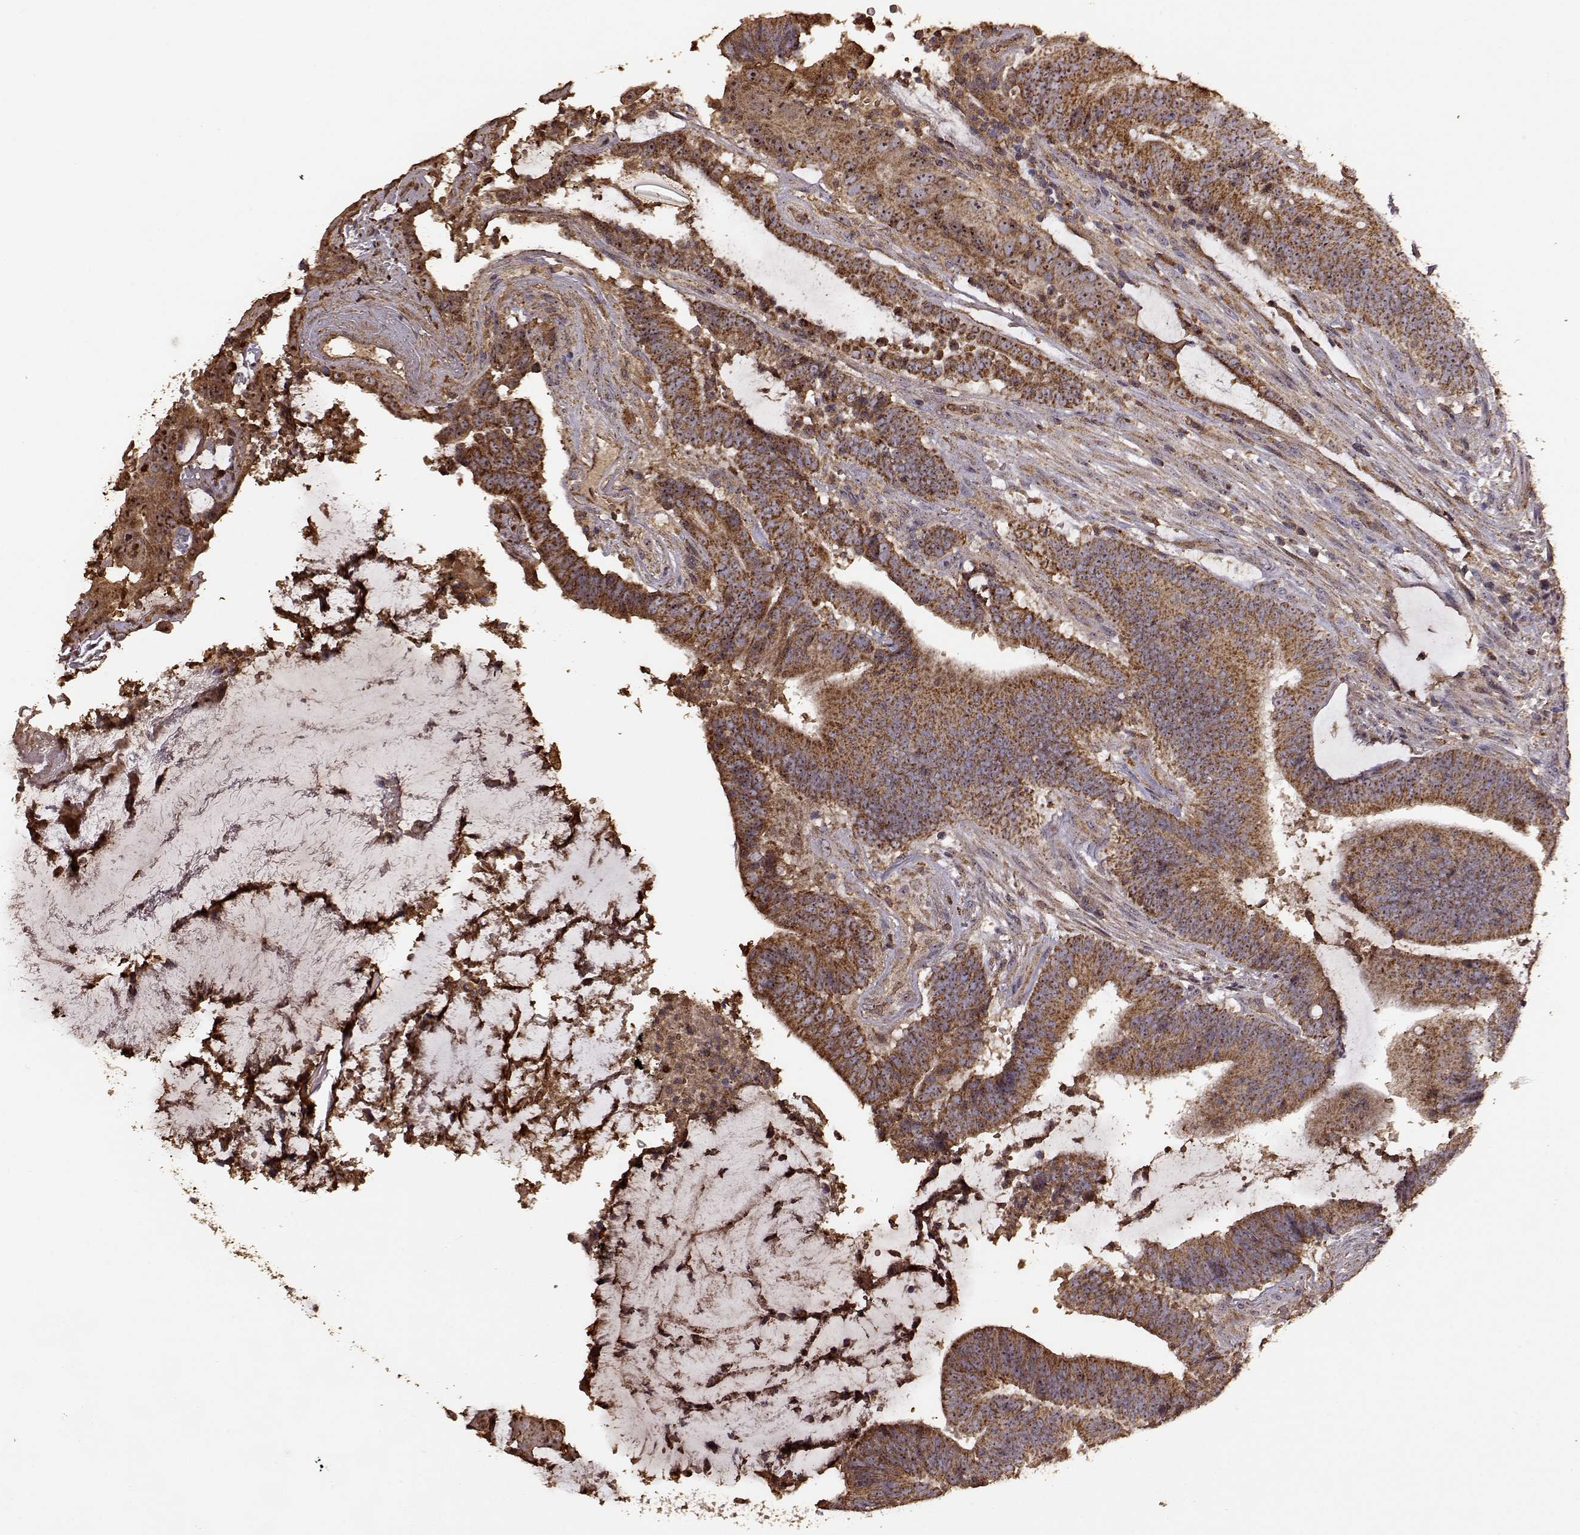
{"staining": {"intensity": "strong", "quantity": ">75%", "location": "cytoplasmic/membranous,nuclear"}, "tissue": "colorectal cancer", "cell_type": "Tumor cells", "image_type": "cancer", "snomed": [{"axis": "morphology", "description": "Adenocarcinoma, NOS"}, {"axis": "topography", "description": "Colon"}], "caption": "Strong cytoplasmic/membranous and nuclear positivity is identified in approximately >75% of tumor cells in colorectal cancer.", "gene": "PTGES2", "patient": {"sex": "female", "age": 43}}